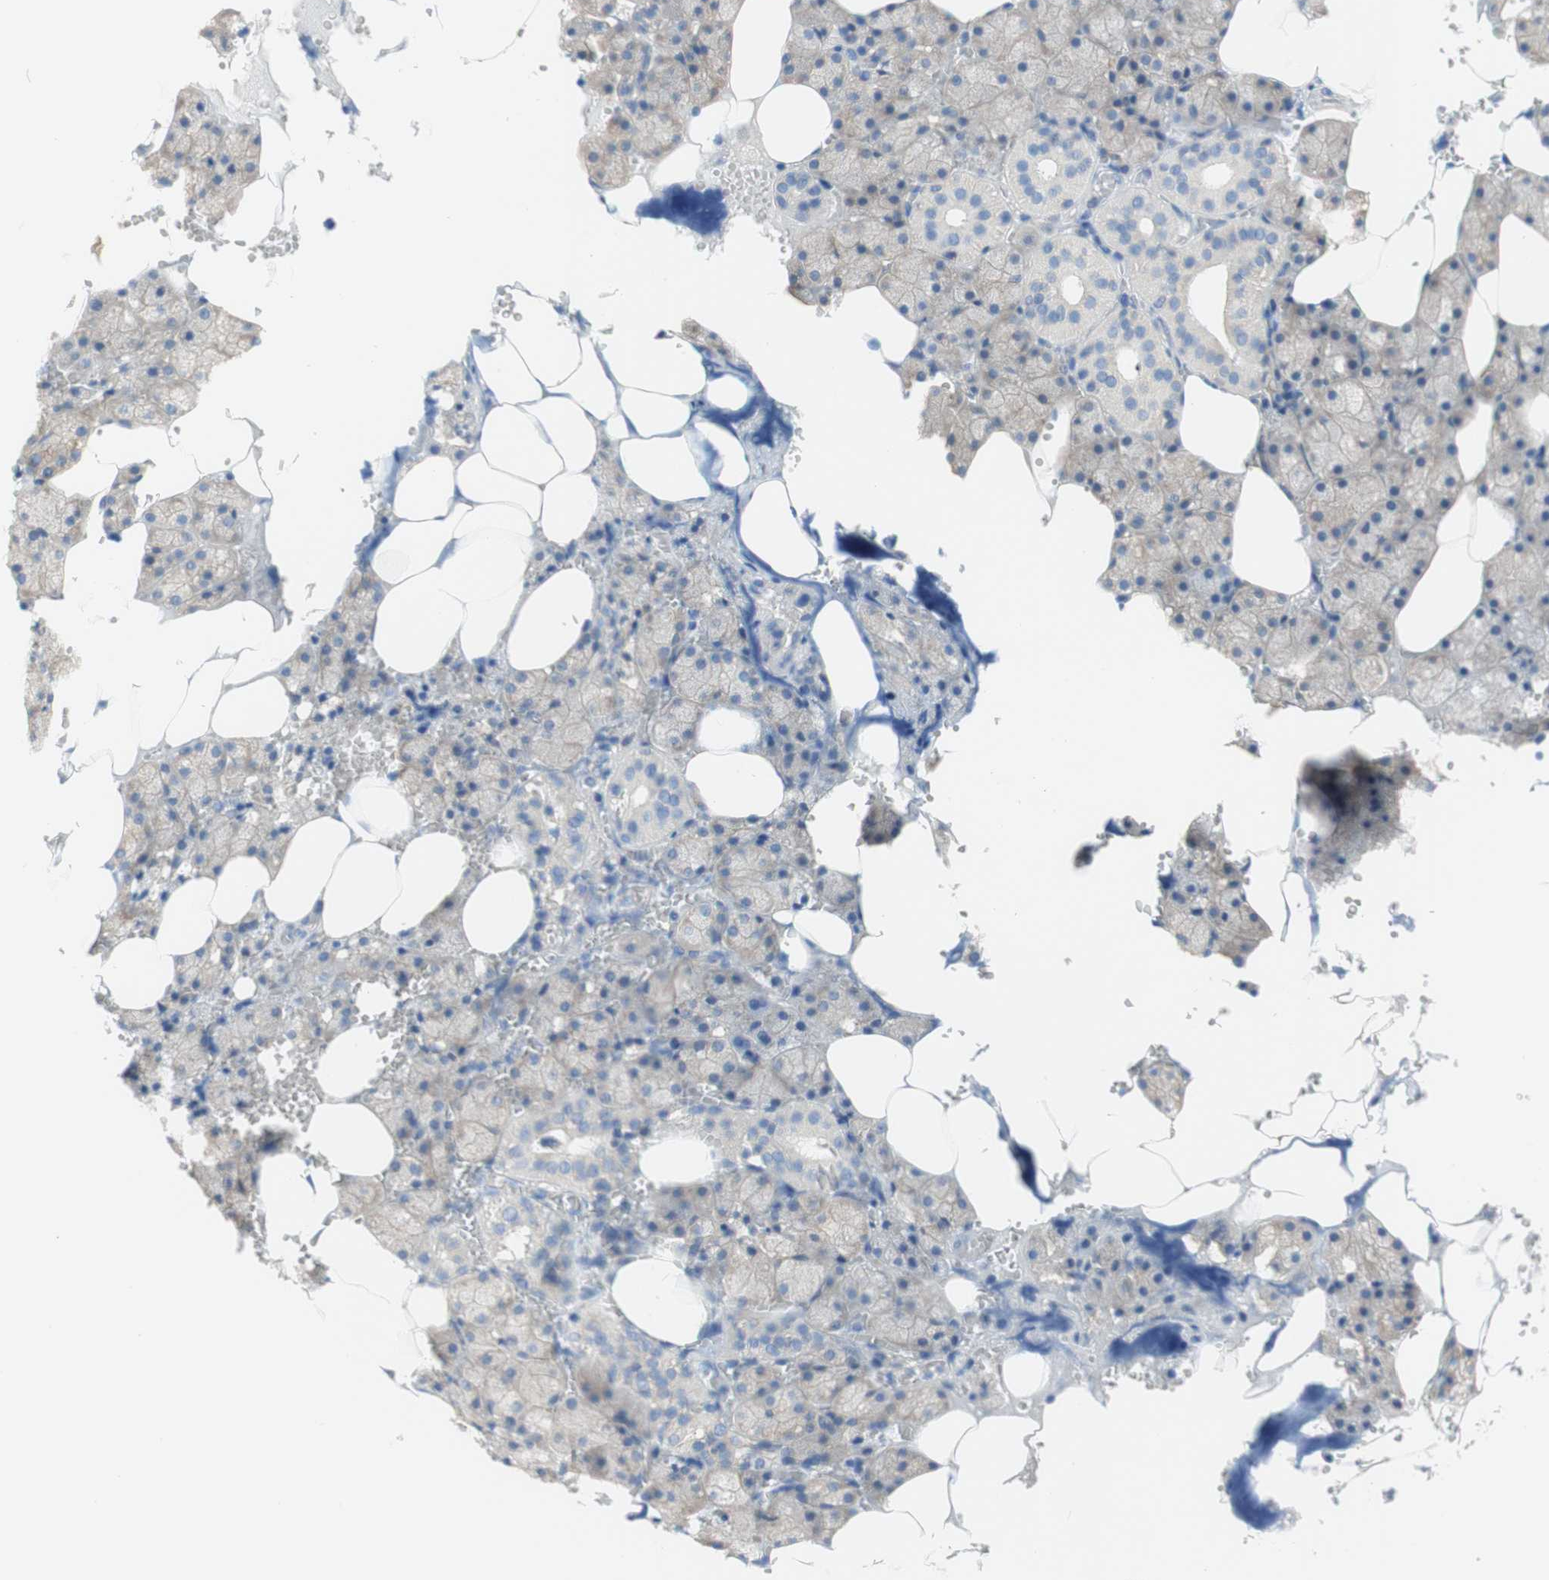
{"staining": {"intensity": "weak", "quantity": ">75%", "location": "cytoplasmic/membranous"}, "tissue": "salivary gland", "cell_type": "Glandular cells", "image_type": "normal", "snomed": [{"axis": "morphology", "description": "Normal tissue, NOS"}, {"axis": "topography", "description": "Salivary gland"}], "caption": "Immunohistochemistry (IHC) of normal salivary gland displays low levels of weak cytoplasmic/membranous staining in approximately >75% of glandular cells. The staining is performed using DAB (3,3'-diaminobenzidine) brown chromogen to label protein expression. The nuclei are counter-stained blue using hematoxylin.", "gene": "ATP2B1", "patient": {"sex": "male", "age": 62}}